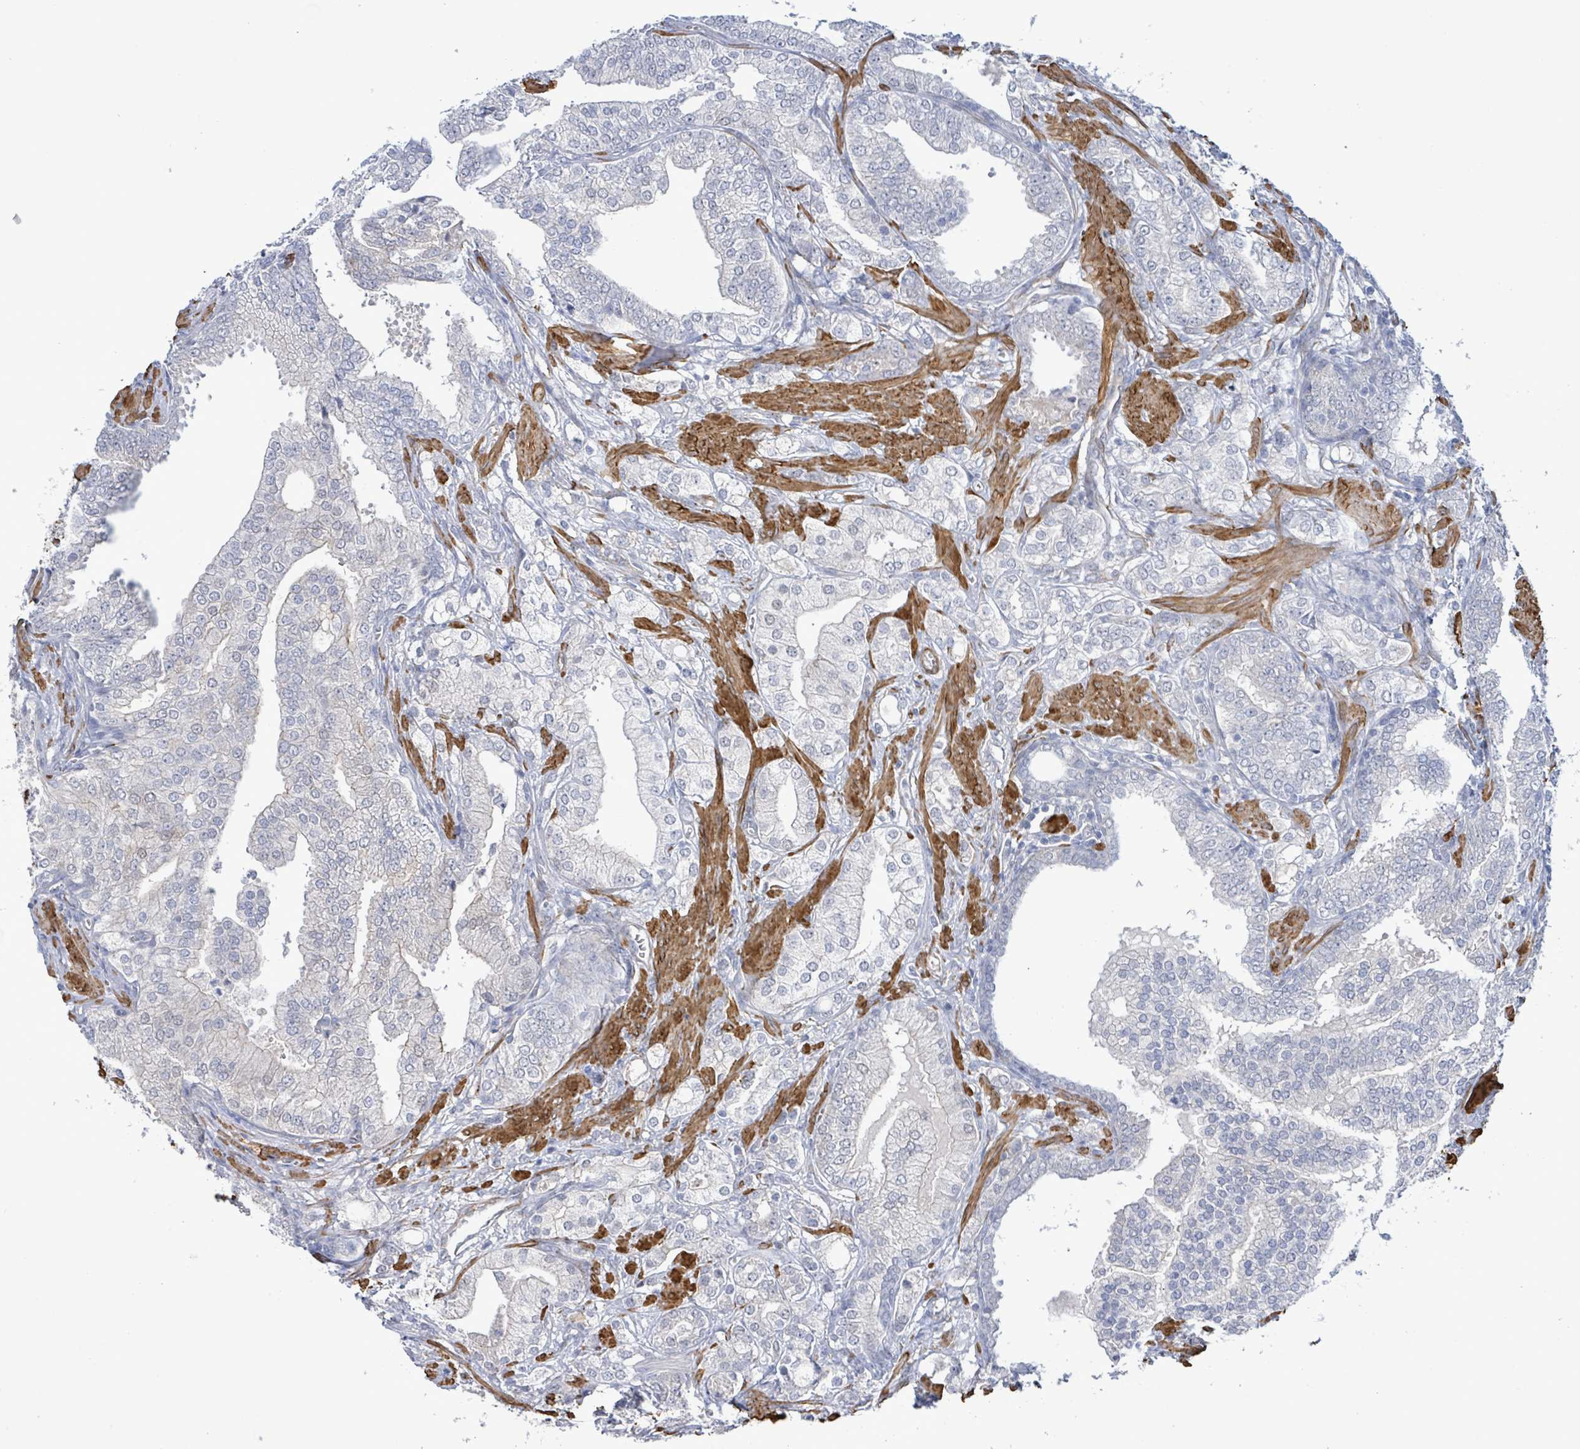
{"staining": {"intensity": "negative", "quantity": "none", "location": "none"}, "tissue": "prostate cancer", "cell_type": "Tumor cells", "image_type": "cancer", "snomed": [{"axis": "morphology", "description": "Adenocarcinoma, High grade"}, {"axis": "topography", "description": "Prostate"}], "caption": "This is an immunohistochemistry (IHC) image of prostate cancer (adenocarcinoma (high-grade)). There is no positivity in tumor cells.", "gene": "DMRTC1B", "patient": {"sex": "male", "age": 50}}